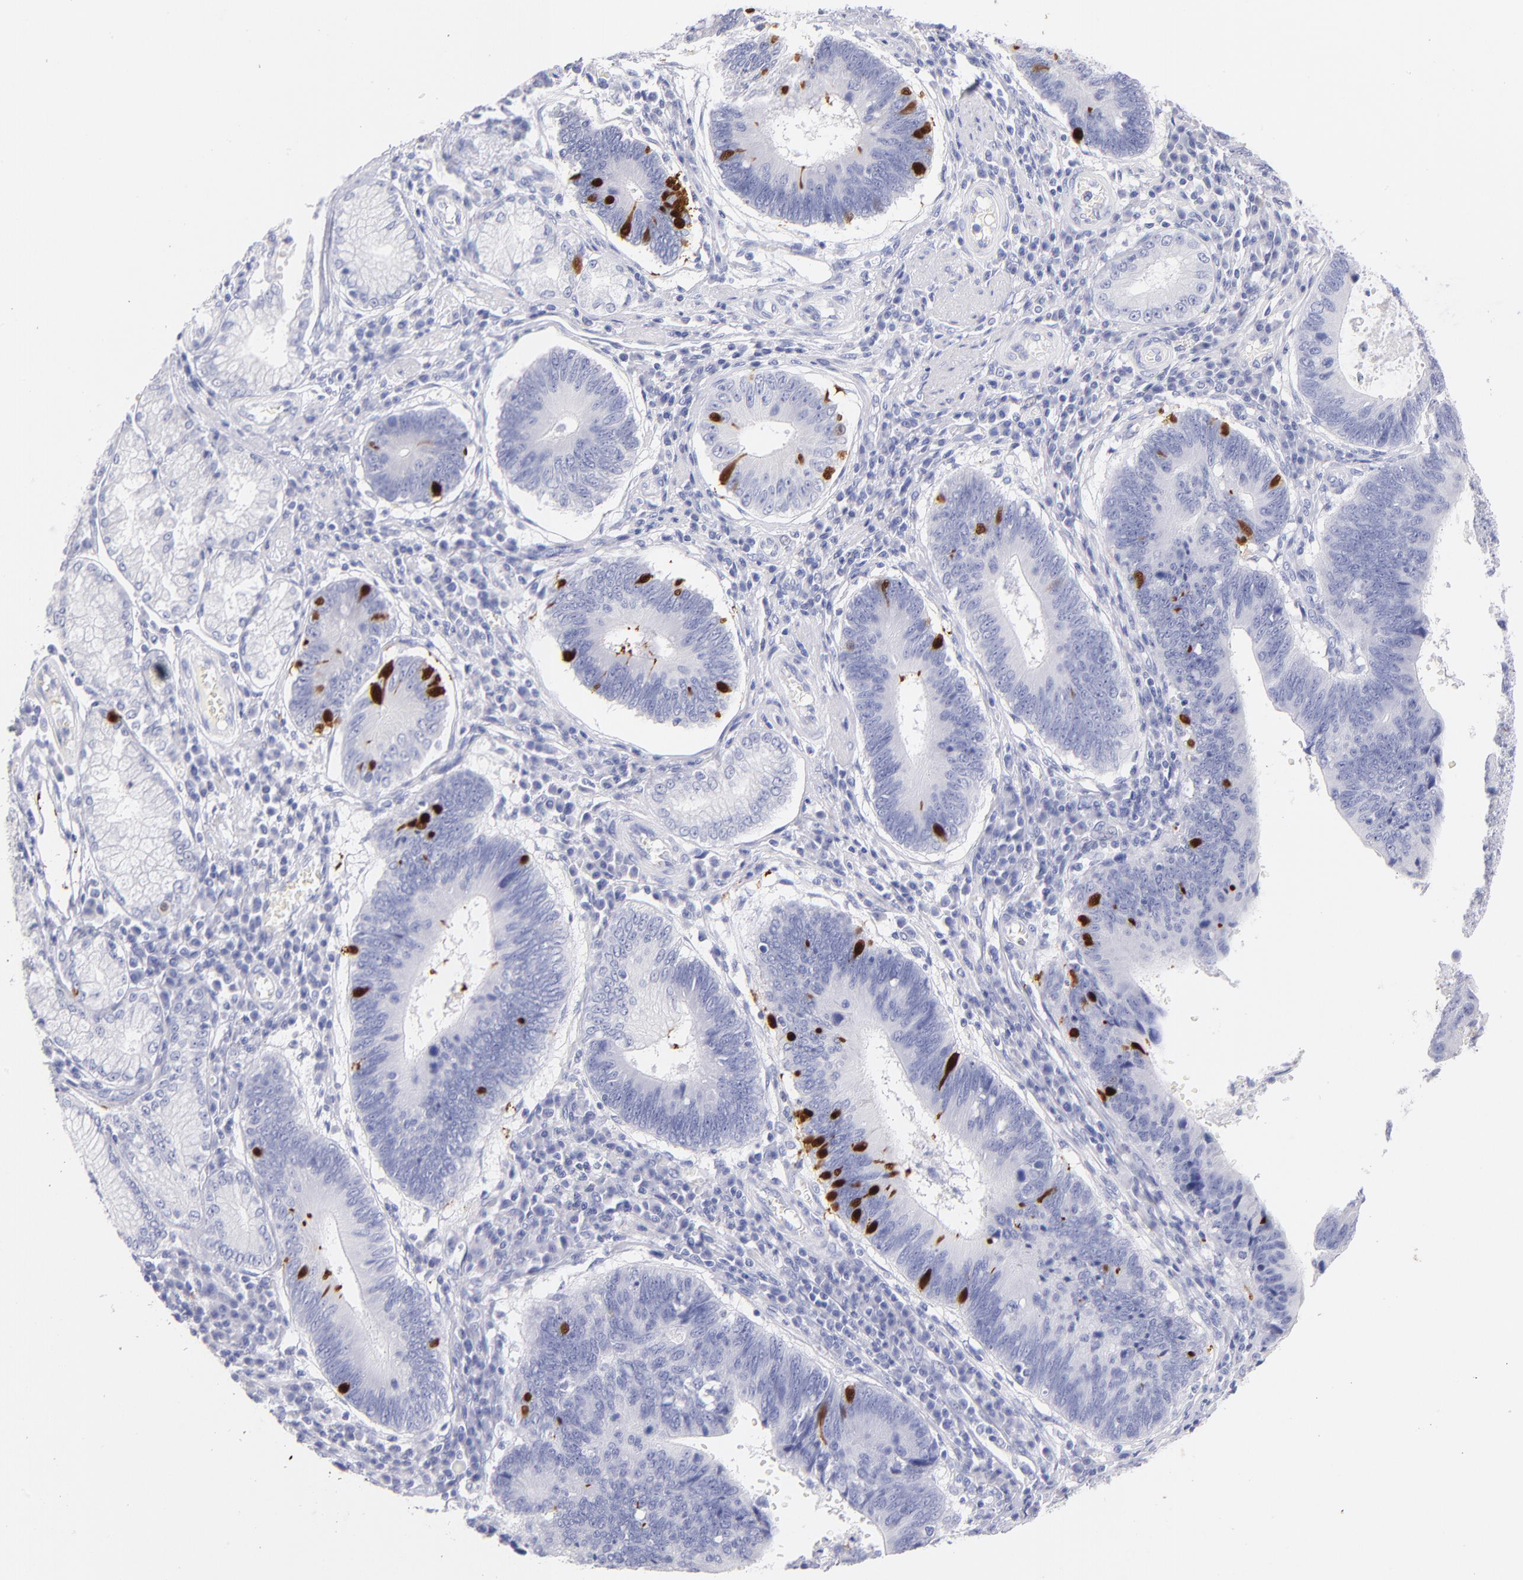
{"staining": {"intensity": "strong", "quantity": "<25%", "location": "cytoplasmic/membranous,nuclear"}, "tissue": "stomach cancer", "cell_type": "Tumor cells", "image_type": "cancer", "snomed": [{"axis": "morphology", "description": "Adenocarcinoma, NOS"}, {"axis": "topography", "description": "Stomach"}], "caption": "Tumor cells demonstrate medium levels of strong cytoplasmic/membranous and nuclear staining in approximately <25% of cells in adenocarcinoma (stomach).", "gene": "SCGN", "patient": {"sex": "male", "age": 59}}